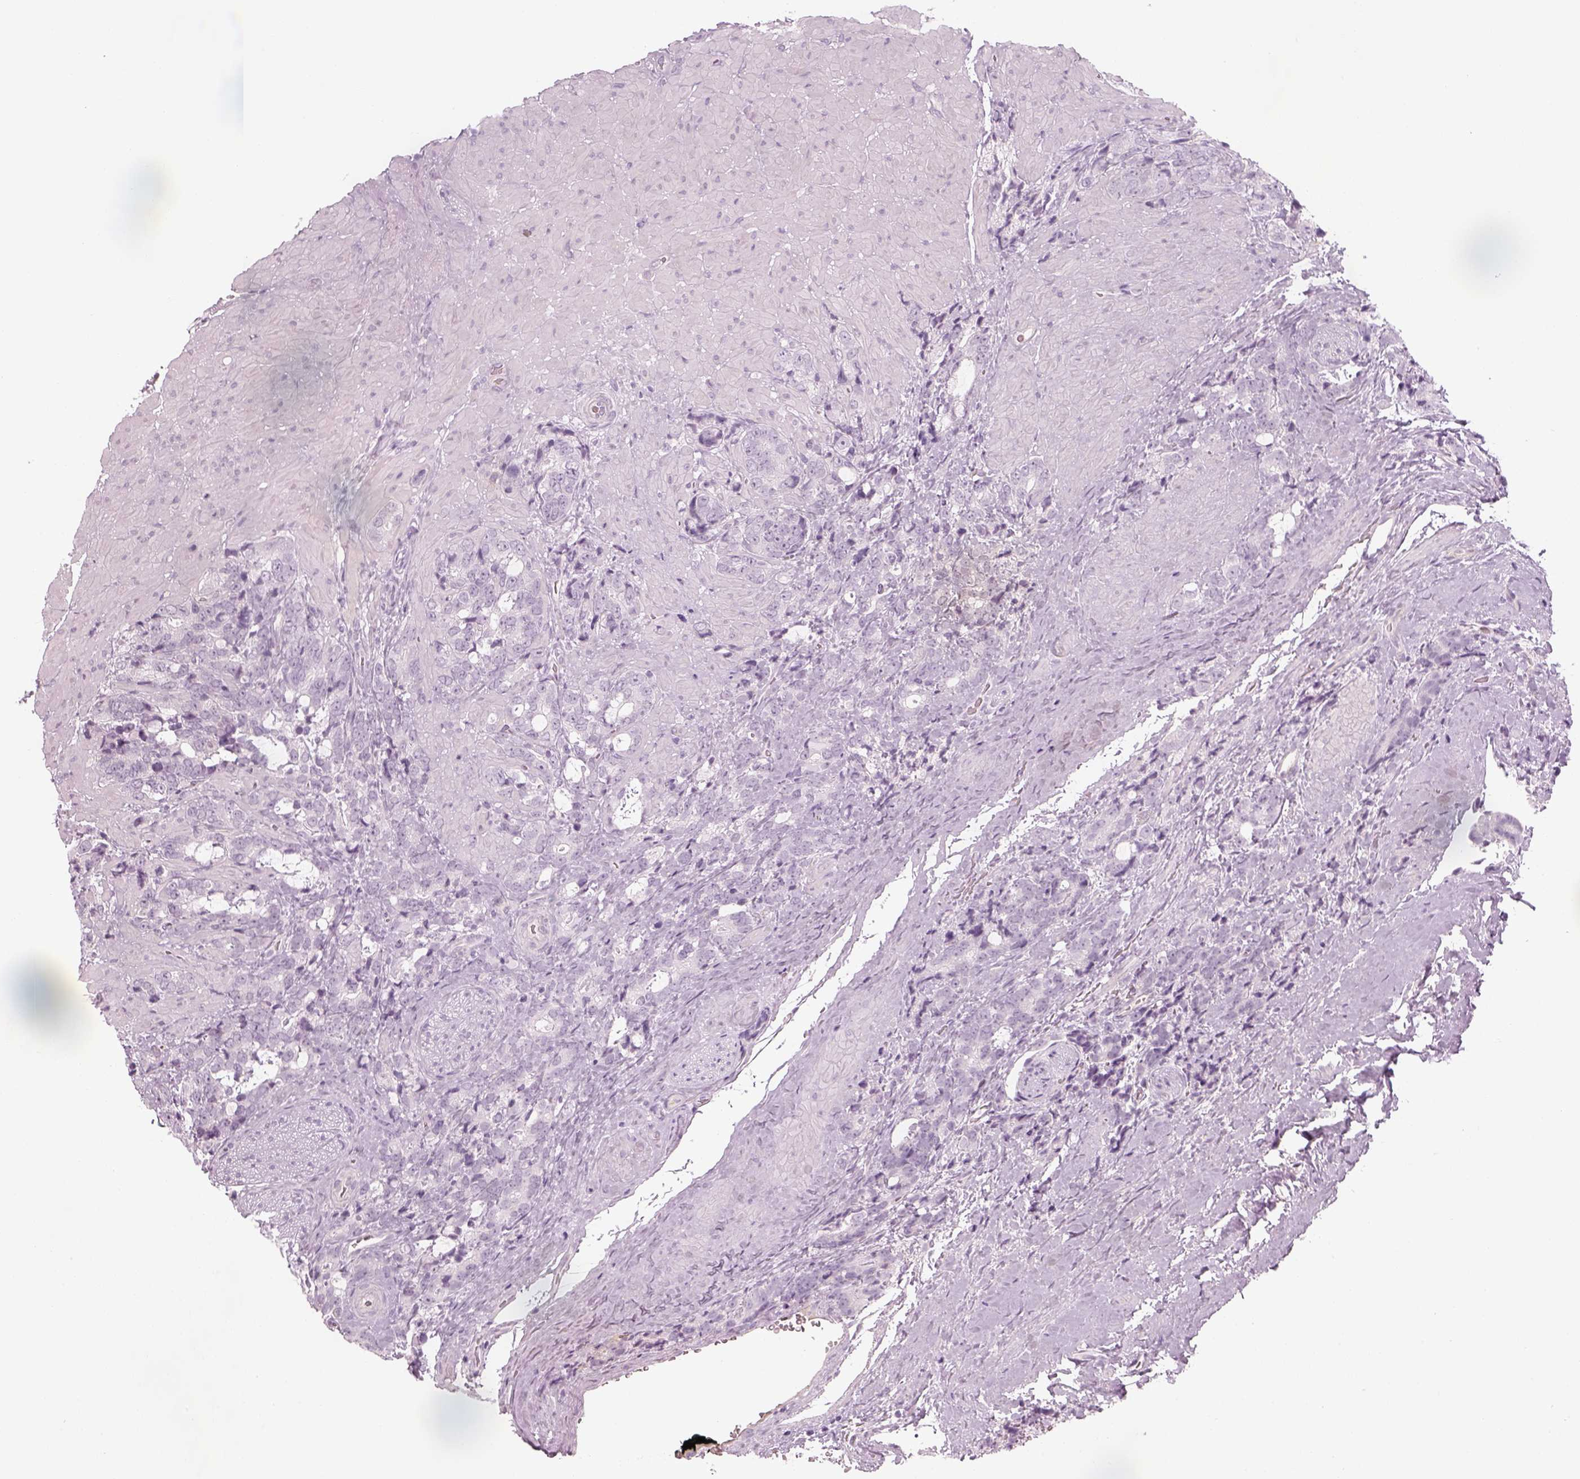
{"staining": {"intensity": "negative", "quantity": "none", "location": "none"}, "tissue": "prostate cancer", "cell_type": "Tumor cells", "image_type": "cancer", "snomed": [{"axis": "morphology", "description": "Adenocarcinoma, High grade"}, {"axis": "topography", "description": "Prostate"}], "caption": "Prostate cancer was stained to show a protein in brown. There is no significant expression in tumor cells. (Brightfield microscopy of DAB (3,3'-diaminobenzidine) IHC at high magnification).", "gene": "GAS2L2", "patient": {"sex": "male", "age": 74}}